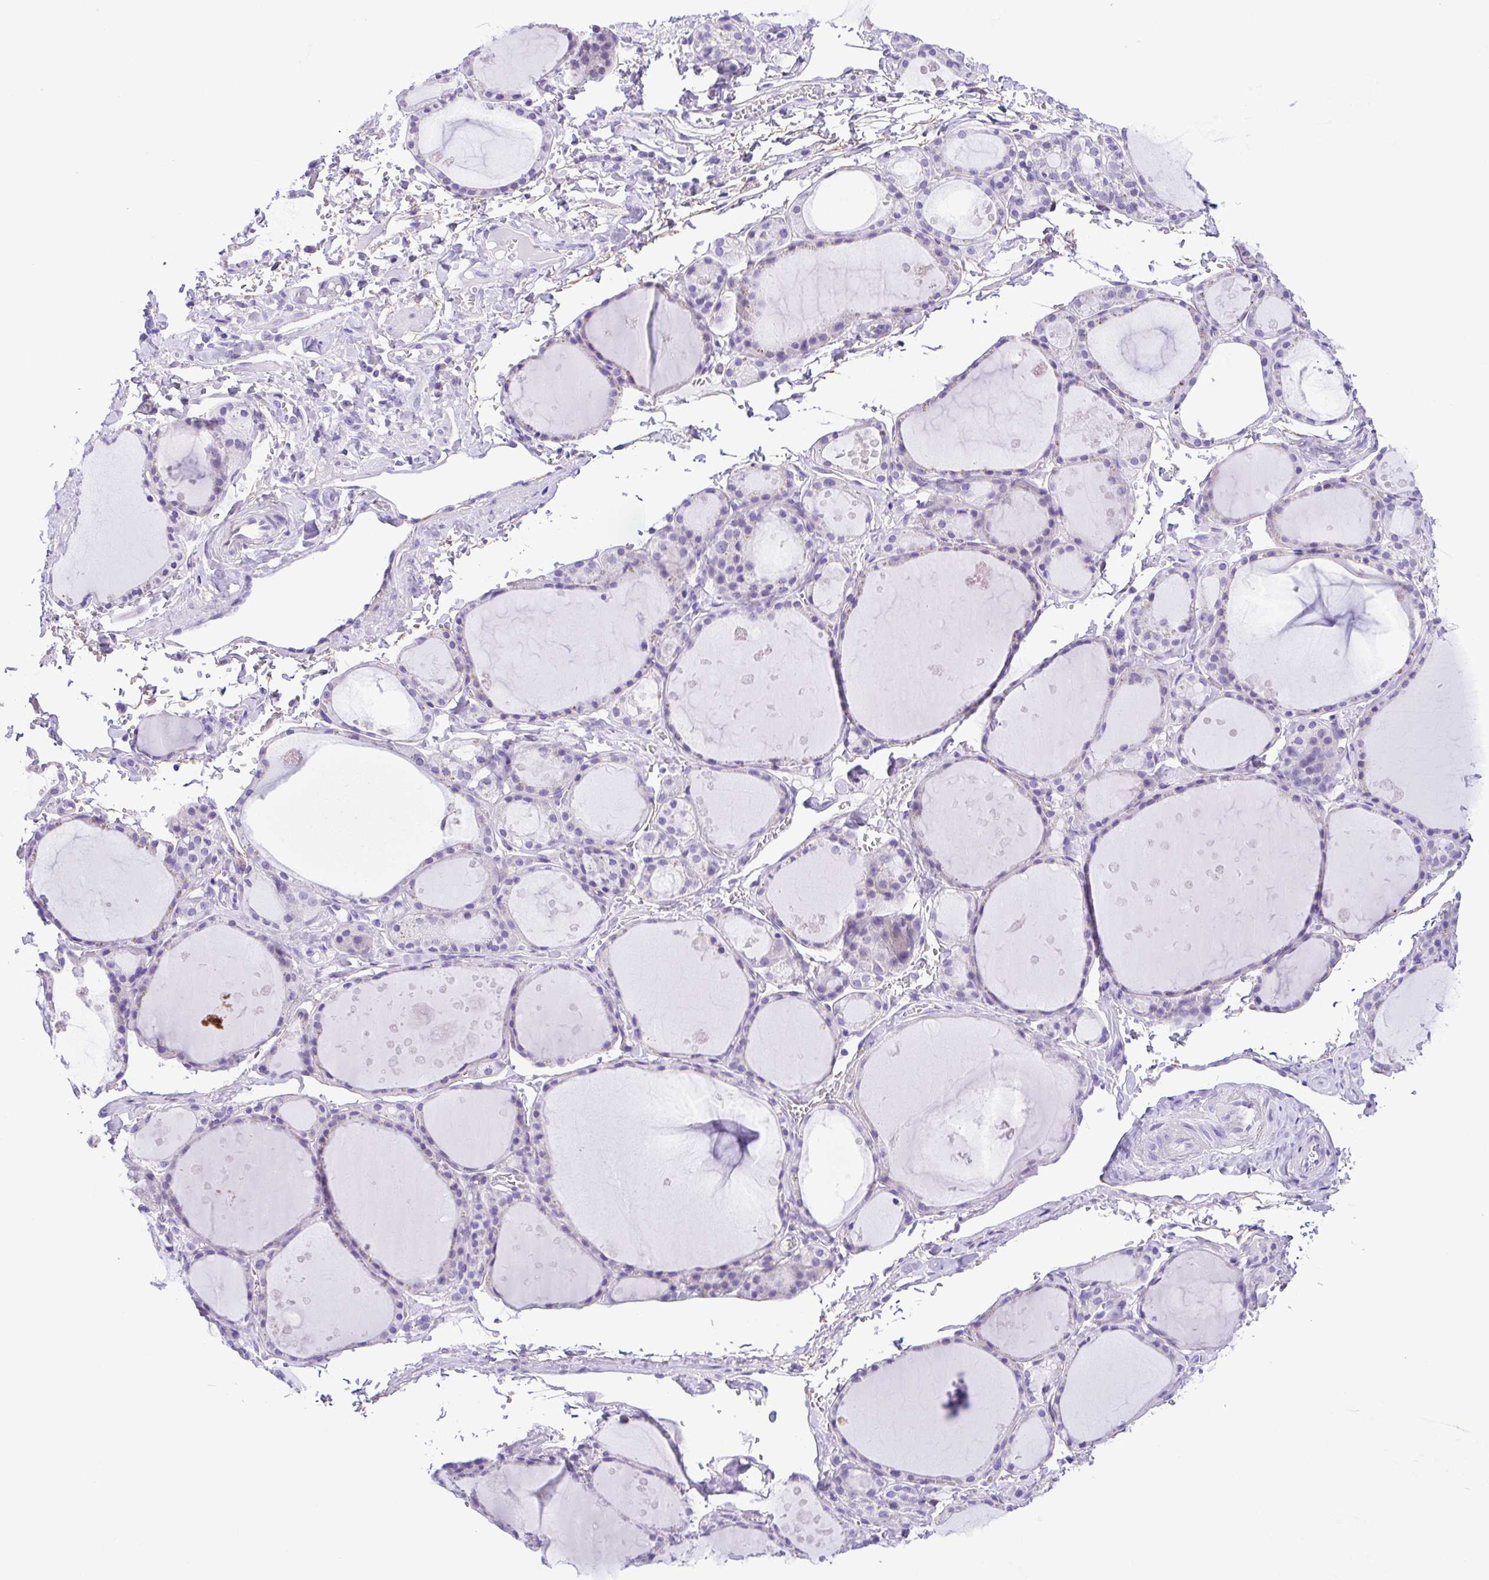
{"staining": {"intensity": "negative", "quantity": "none", "location": "none"}, "tissue": "thyroid gland", "cell_type": "Glandular cells", "image_type": "normal", "snomed": [{"axis": "morphology", "description": "Normal tissue, NOS"}, {"axis": "topography", "description": "Thyroid gland"}], "caption": "Benign thyroid gland was stained to show a protein in brown. There is no significant staining in glandular cells. (DAB immunohistochemistry (IHC) with hematoxylin counter stain).", "gene": "PAK3", "patient": {"sex": "male", "age": 68}}